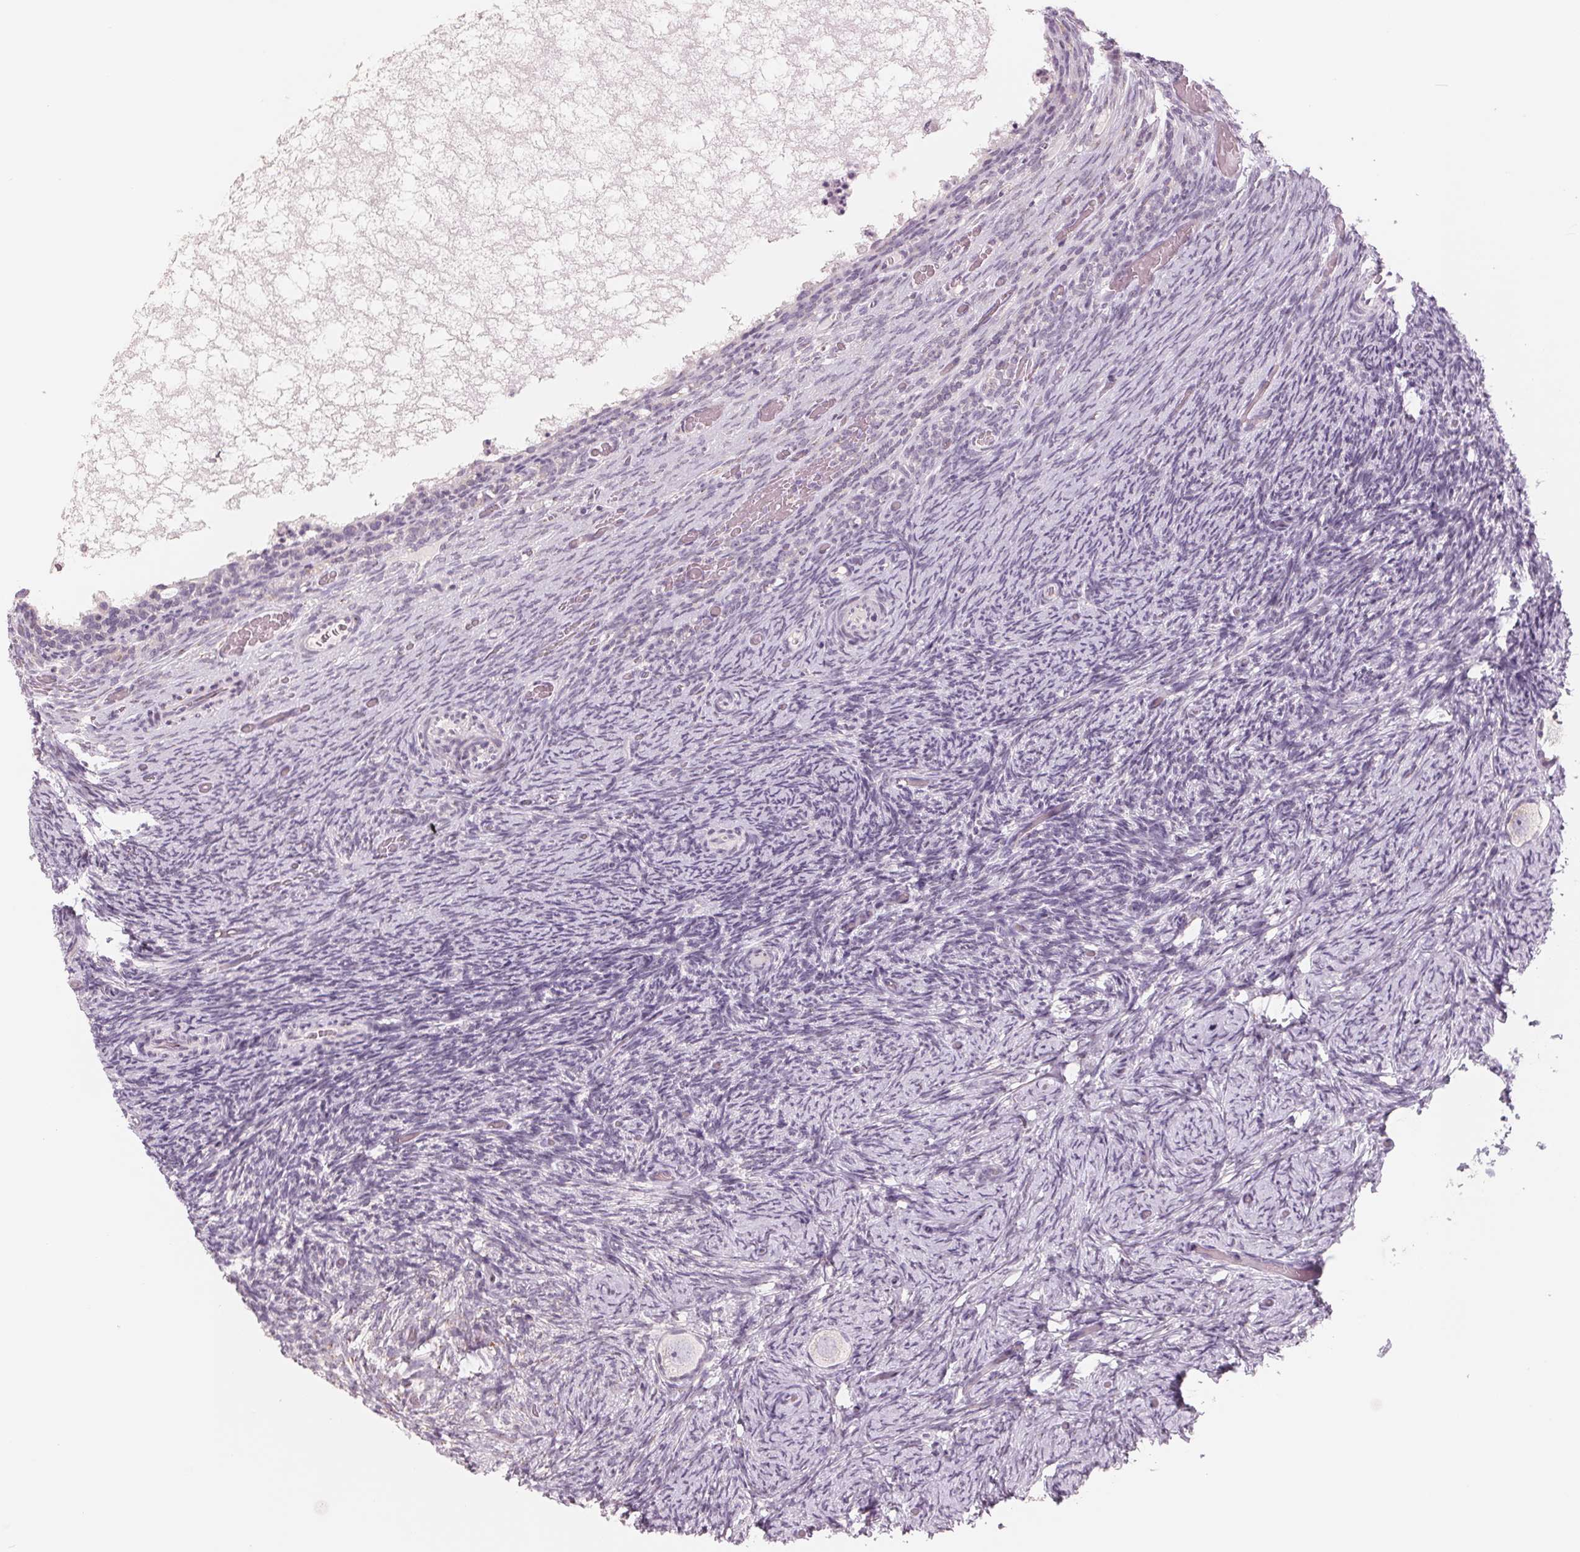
{"staining": {"intensity": "negative", "quantity": "none", "location": "none"}, "tissue": "ovary", "cell_type": "Follicle cells", "image_type": "normal", "snomed": [{"axis": "morphology", "description": "Normal tissue, NOS"}, {"axis": "topography", "description": "Ovary"}], "caption": "An immunohistochemistry photomicrograph of unremarkable ovary is shown. There is no staining in follicle cells of ovary.", "gene": "IL9R", "patient": {"sex": "female", "age": 34}}